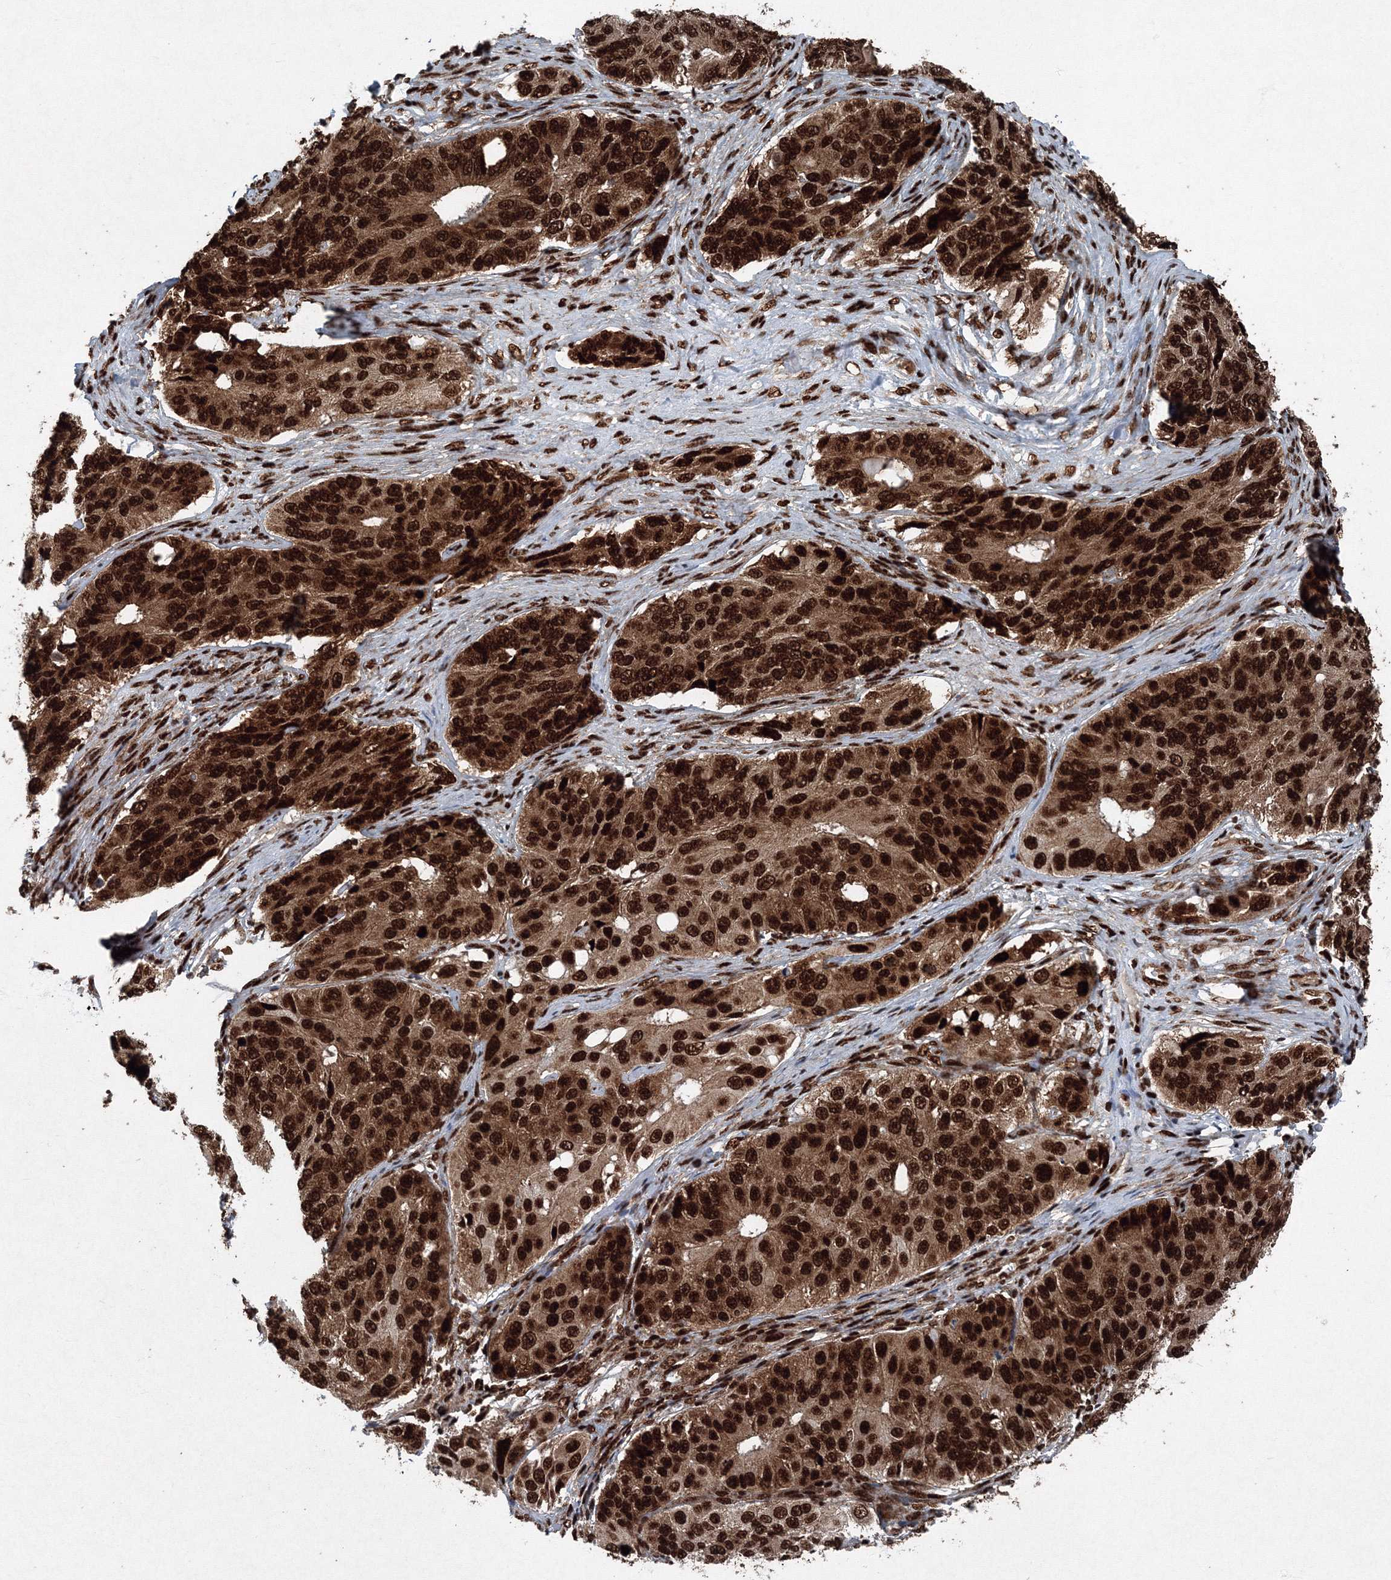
{"staining": {"intensity": "strong", "quantity": ">75%", "location": "nuclear"}, "tissue": "ovarian cancer", "cell_type": "Tumor cells", "image_type": "cancer", "snomed": [{"axis": "morphology", "description": "Carcinoma, endometroid"}, {"axis": "topography", "description": "Ovary"}], "caption": "This is a photomicrograph of IHC staining of ovarian cancer (endometroid carcinoma), which shows strong positivity in the nuclear of tumor cells.", "gene": "SNRPC", "patient": {"sex": "female", "age": 51}}